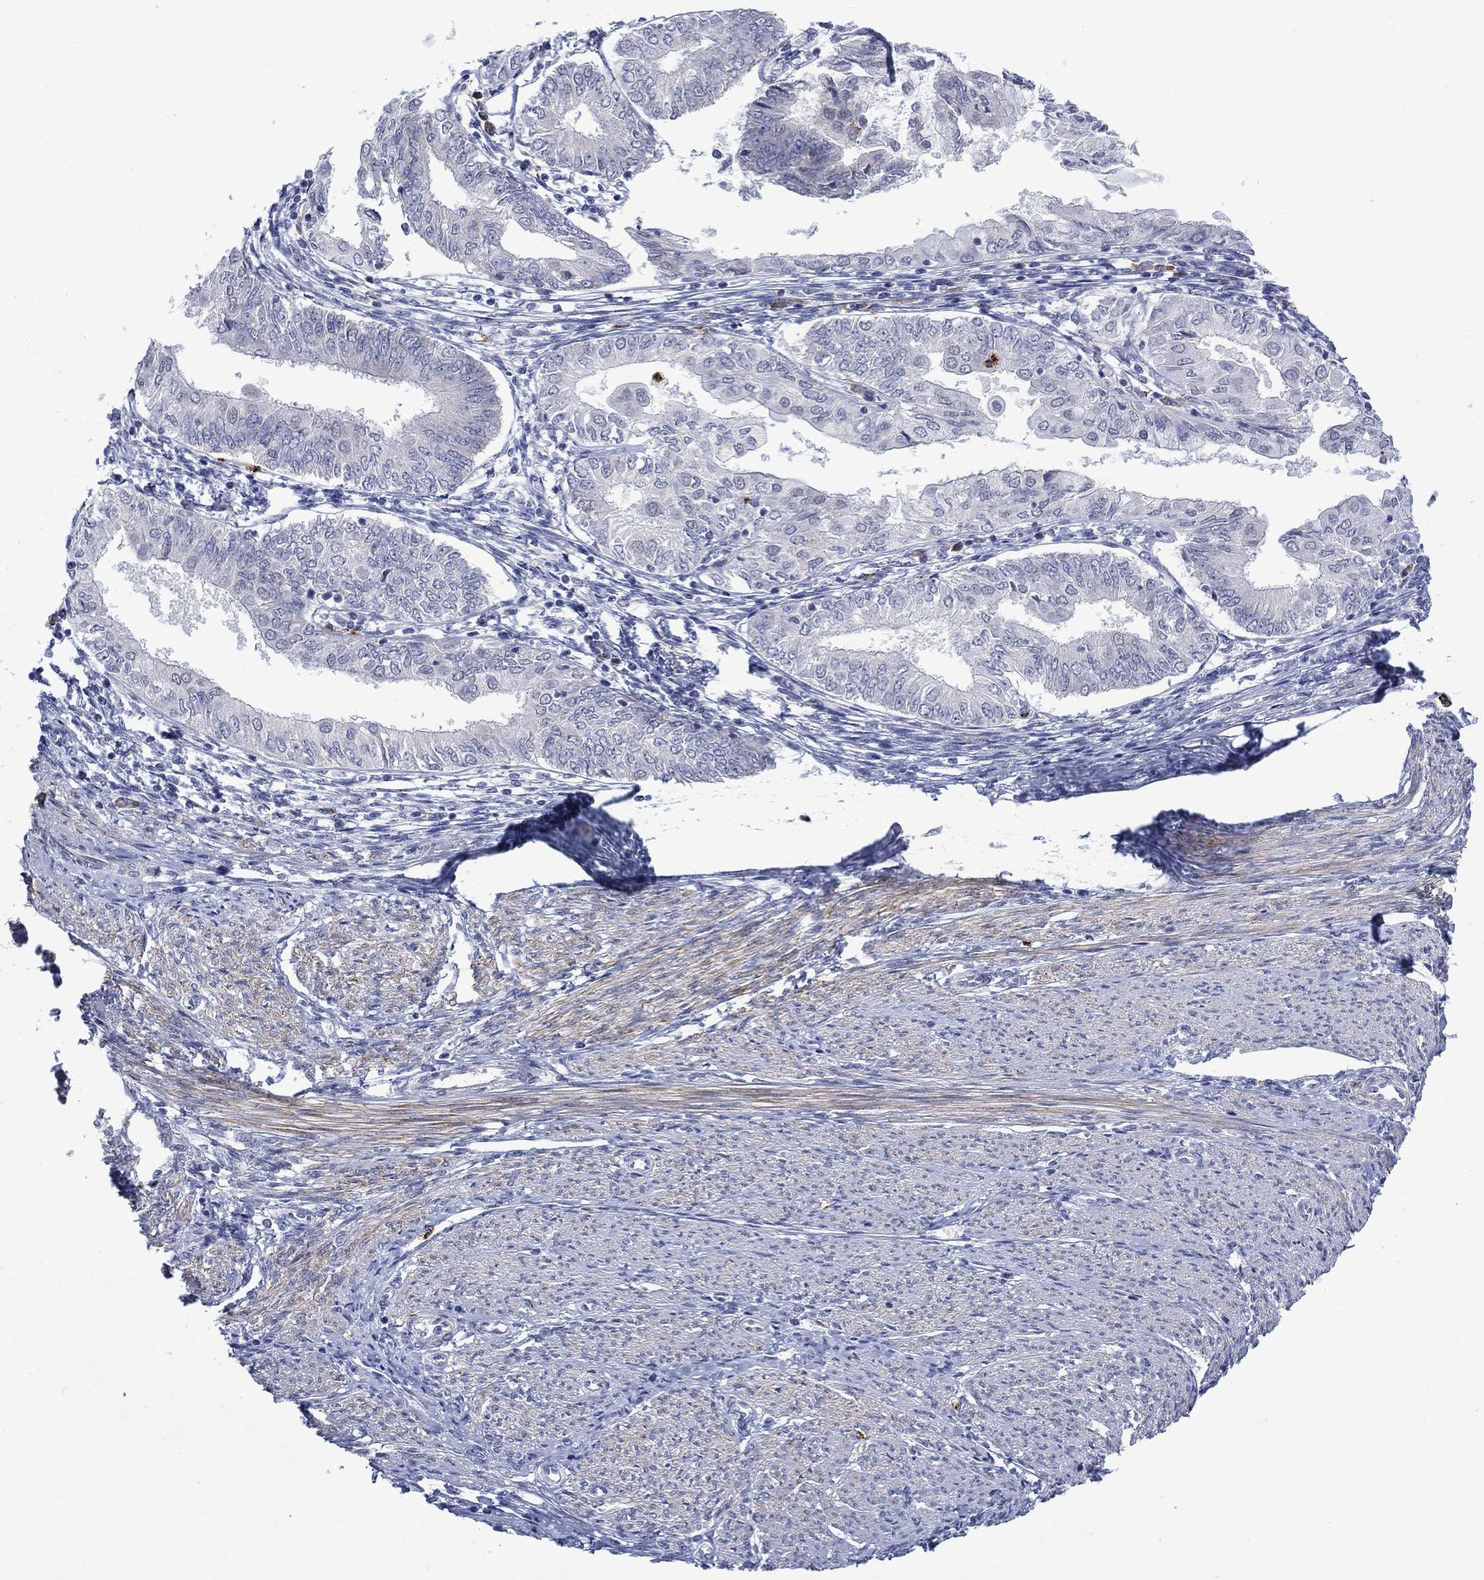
{"staining": {"intensity": "negative", "quantity": "none", "location": "none"}, "tissue": "endometrial cancer", "cell_type": "Tumor cells", "image_type": "cancer", "snomed": [{"axis": "morphology", "description": "Adenocarcinoma, NOS"}, {"axis": "topography", "description": "Endometrium"}], "caption": "Immunohistochemical staining of human endometrial adenocarcinoma shows no significant expression in tumor cells. (Stains: DAB immunohistochemistry with hematoxylin counter stain, Microscopy: brightfield microscopy at high magnification).", "gene": "MTRFR", "patient": {"sex": "female", "age": 68}}